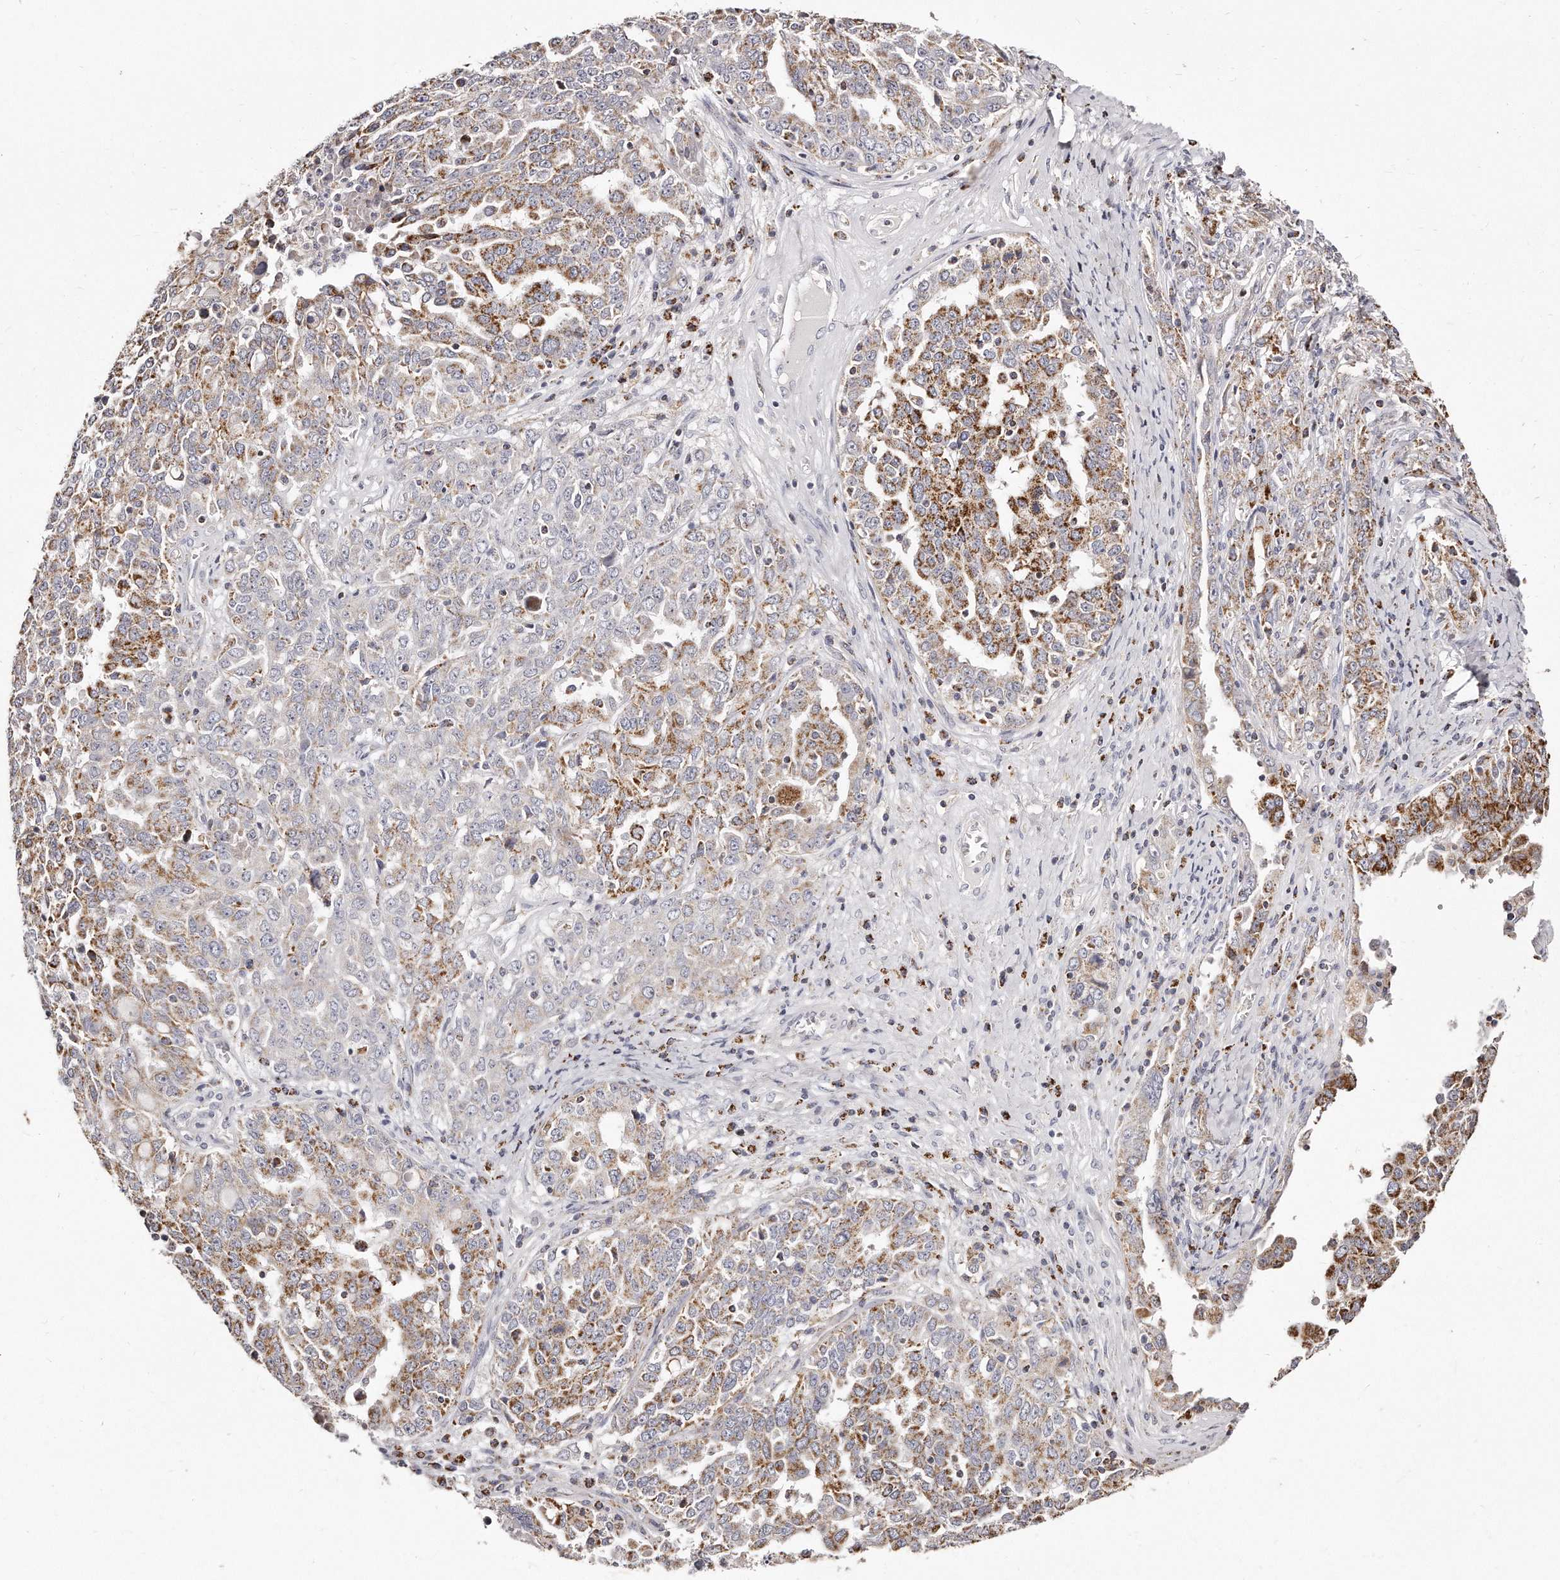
{"staining": {"intensity": "strong", "quantity": ">75%", "location": "cytoplasmic/membranous"}, "tissue": "ovarian cancer", "cell_type": "Tumor cells", "image_type": "cancer", "snomed": [{"axis": "morphology", "description": "Carcinoma, endometroid"}, {"axis": "topography", "description": "Ovary"}], "caption": "IHC staining of endometroid carcinoma (ovarian), which displays high levels of strong cytoplasmic/membranous staining in approximately >75% of tumor cells indicating strong cytoplasmic/membranous protein expression. The staining was performed using DAB (brown) for protein detection and nuclei were counterstained in hematoxylin (blue).", "gene": "RTKN", "patient": {"sex": "female", "age": 62}}